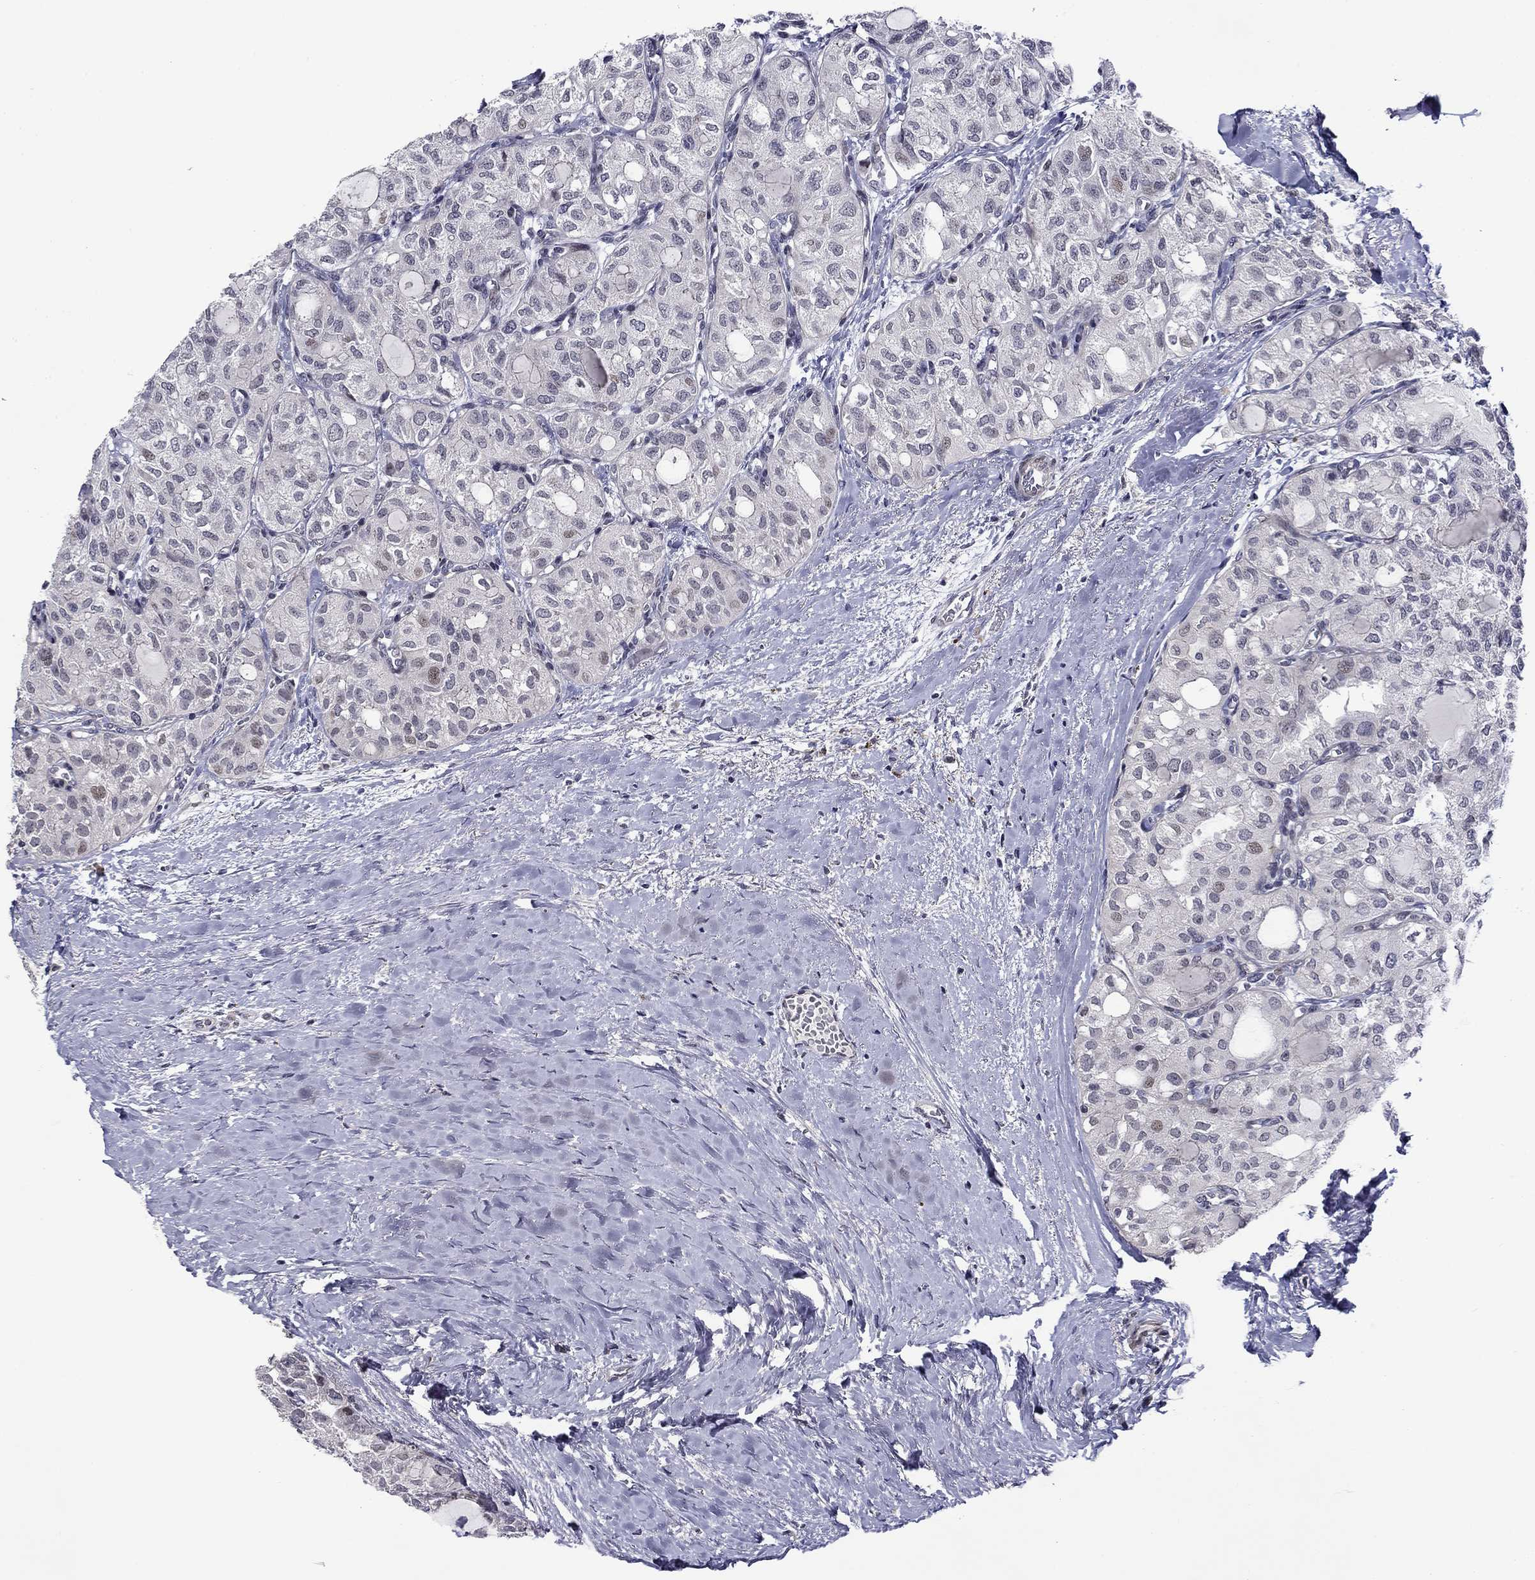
{"staining": {"intensity": "negative", "quantity": "none", "location": "none"}, "tissue": "thyroid cancer", "cell_type": "Tumor cells", "image_type": "cancer", "snomed": [{"axis": "morphology", "description": "Follicular adenoma carcinoma, NOS"}, {"axis": "topography", "description": "Thyroid gland"}], "caption": "Photomicrograph shows no protein positivity in tumor cells of thyroid cancer (follicular adenoma carcinoma) tissue.", "gene": "B3GAT1", "patient": {"sex": "male", "age": 75}}